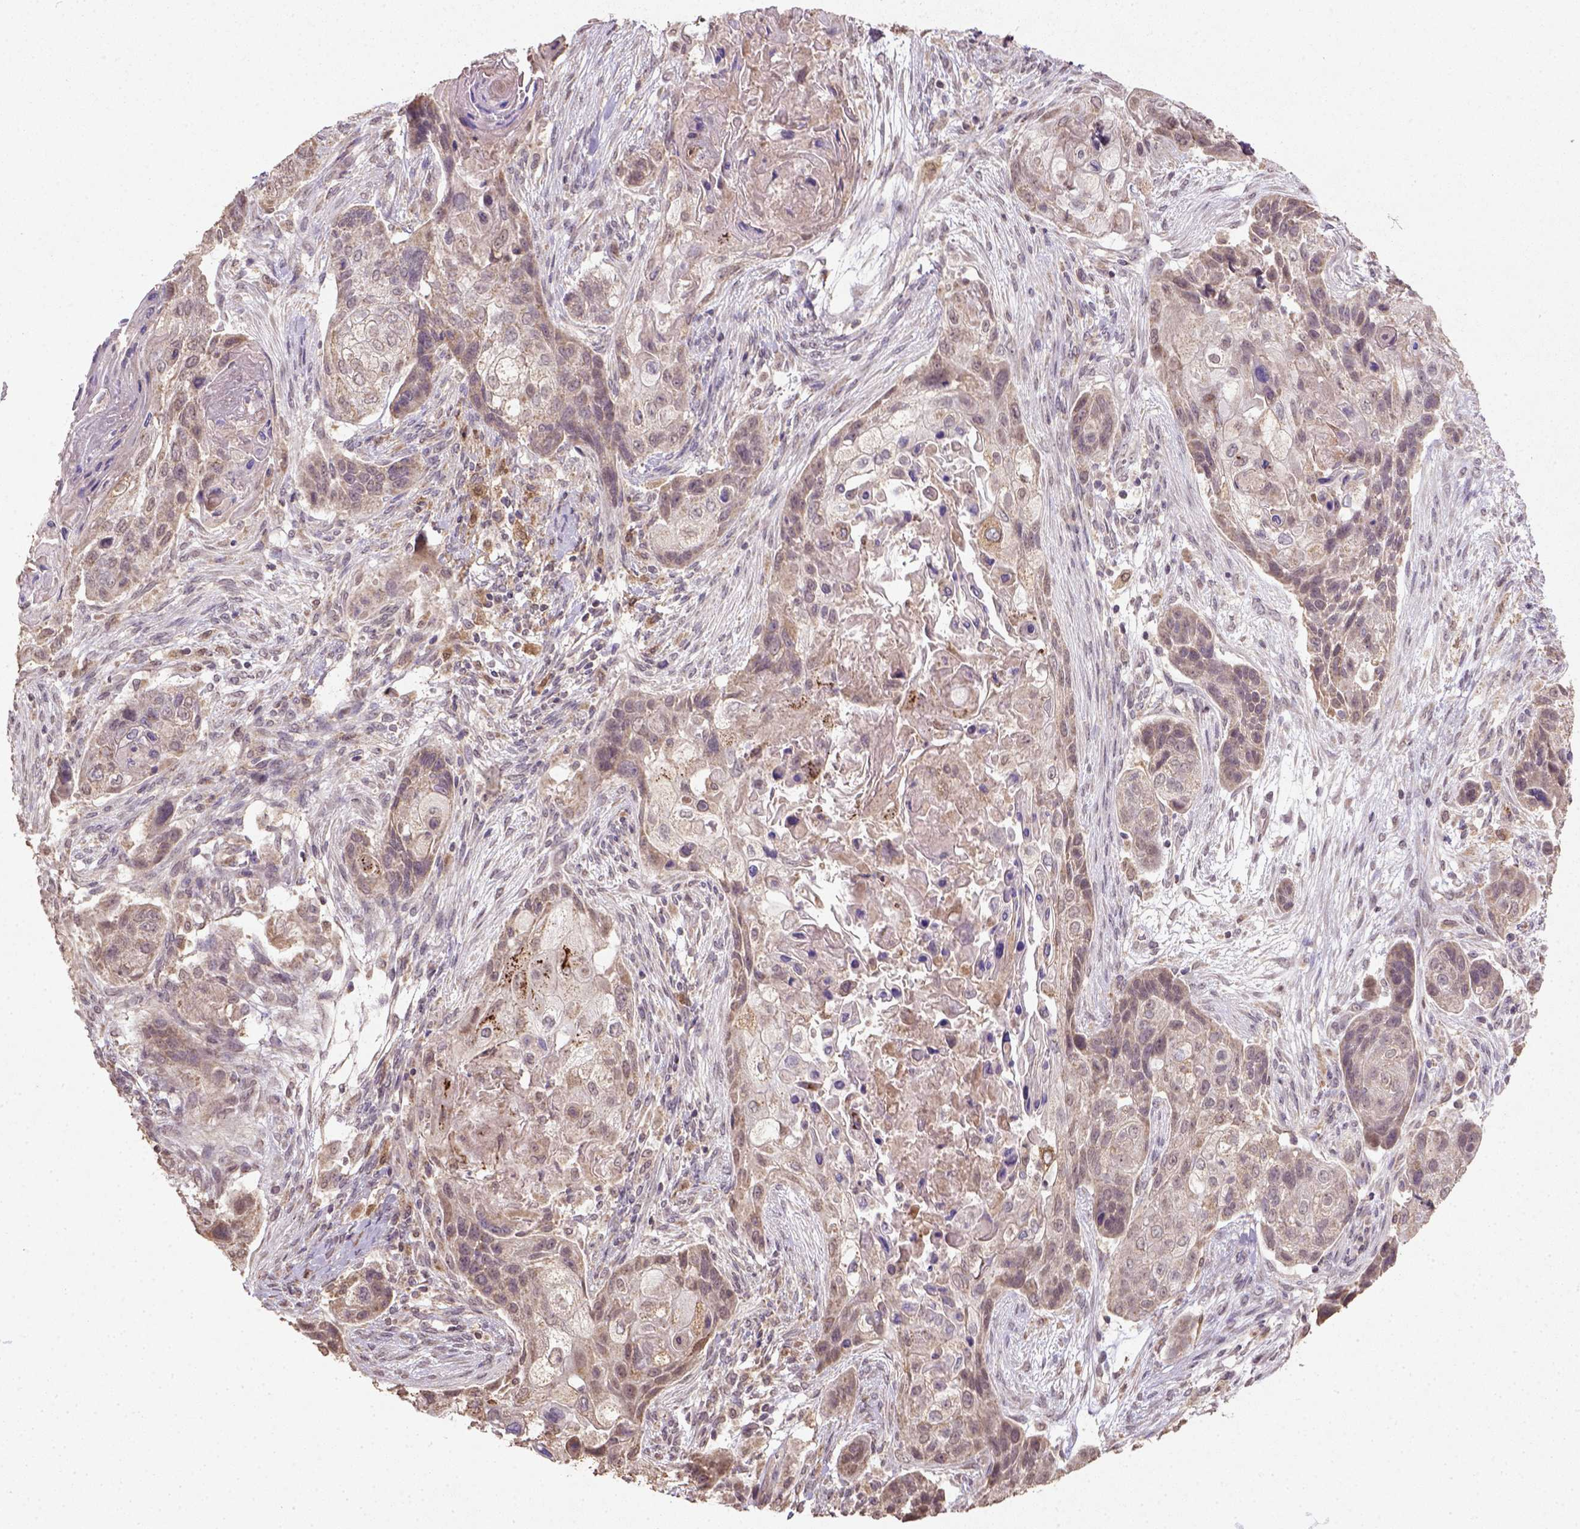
{"staining": {"intensity": "moderate", "quantity": "<25%", "location": "cytoplasmic/membranous"}, "tissue": "lung cancer", "cell_type": "Tumor cells", "image_type": "cancer", "snomed": [{"axis": "morphology", "description": "Squamous cell carcinoma, NOS"}, {"axis": "topography", "description": "Lung"}], "caption": "Human lung squamous cell carcinoma stained with a brown dye reveals moderate cytoplasmic/membranous positive positivity in approximately <25% of tumor cells.", "gene": "NUDT10", "patient": {"sex": "male", "age": 69}}